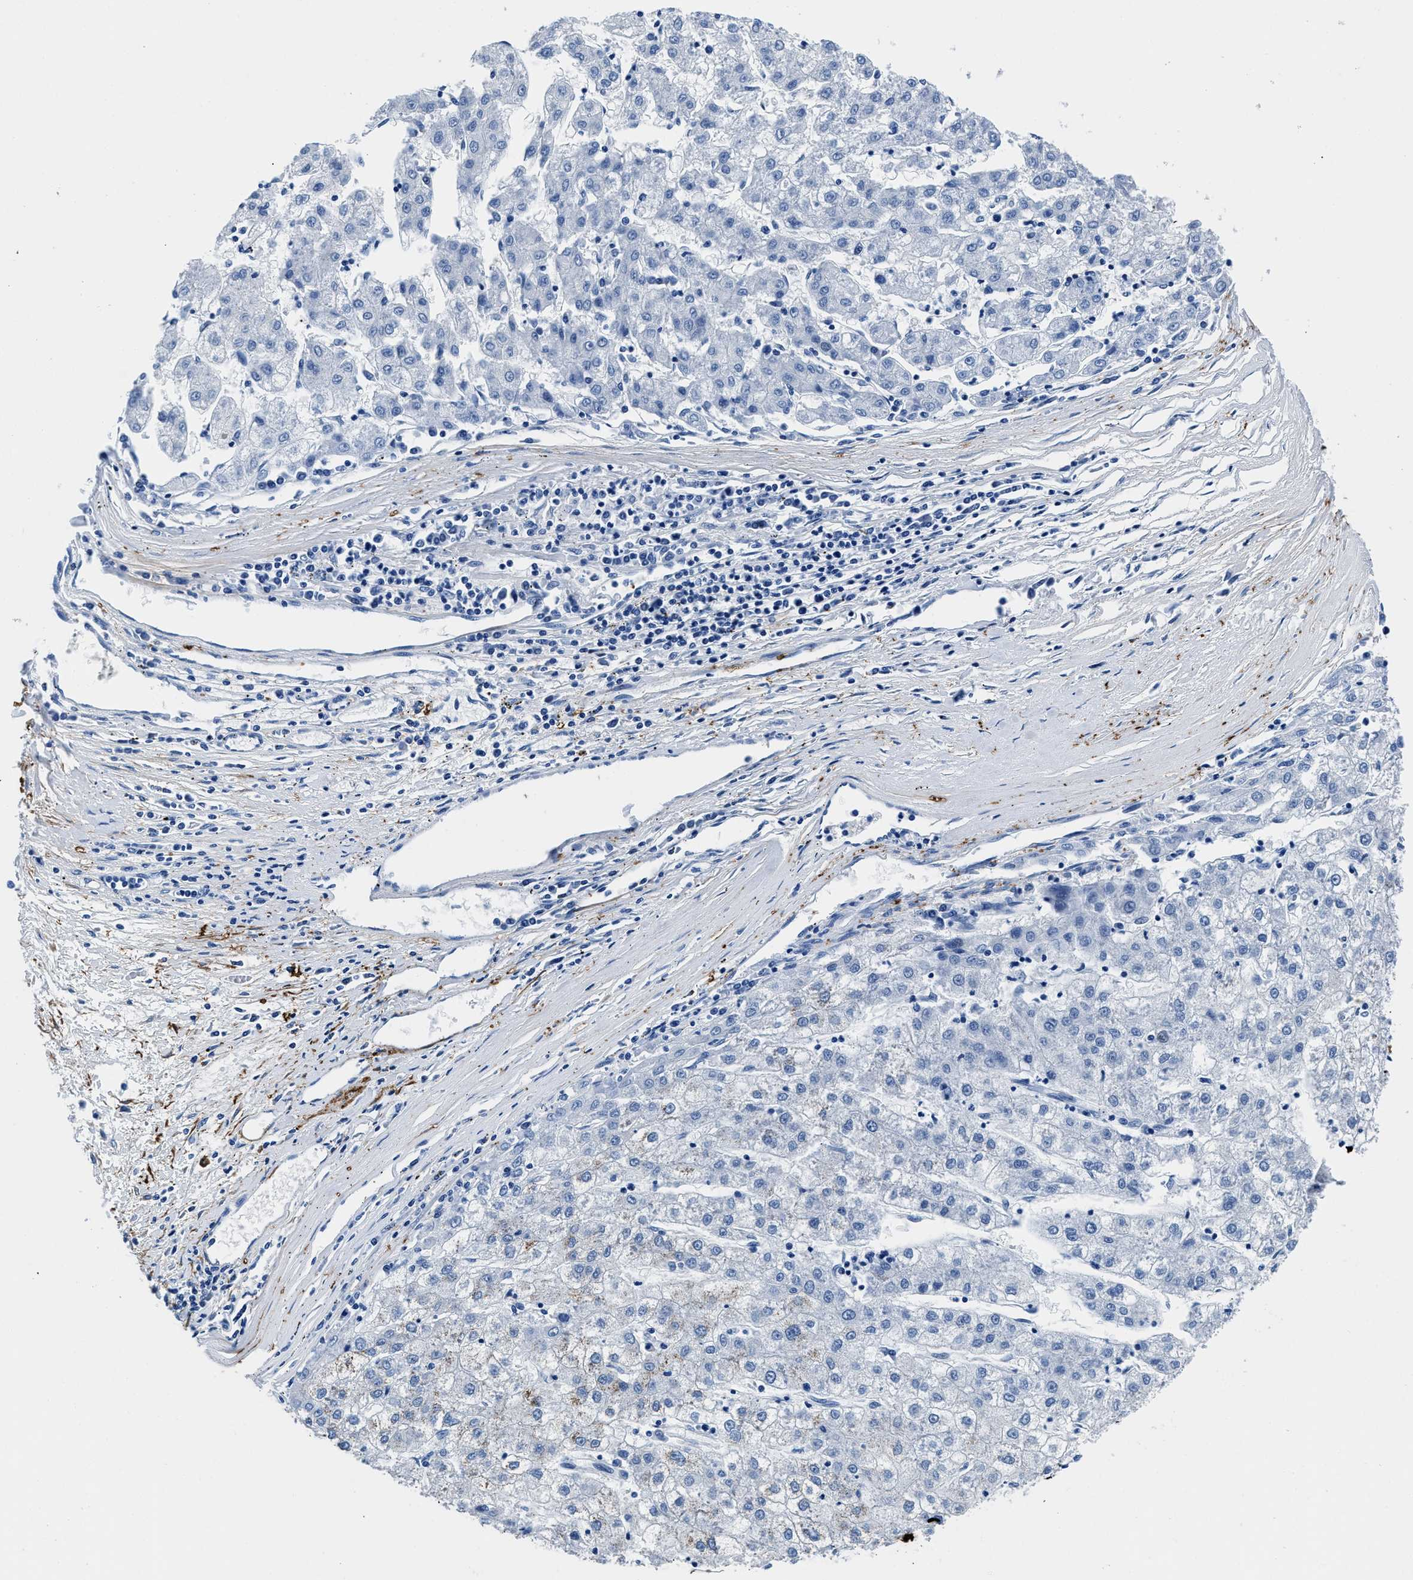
{"staining": {"intensity": "negative", "quantity": "none", "location": "none"}, "tissue": "liver cancer", "cell_type": "Tumor cells", "image_type": "cancer", "snomed": [{"axis": "morphology", "description": "Carcinoma, Hepatocellular, NOS"}, {"axis": "topography", "description": "Liver"}], "caption": "Tumor cells are negative for protein expression in human hepatocellular carcinoma (liver).", "gene": "TEX261", "patient": {"sex": "male", "age": 72}}